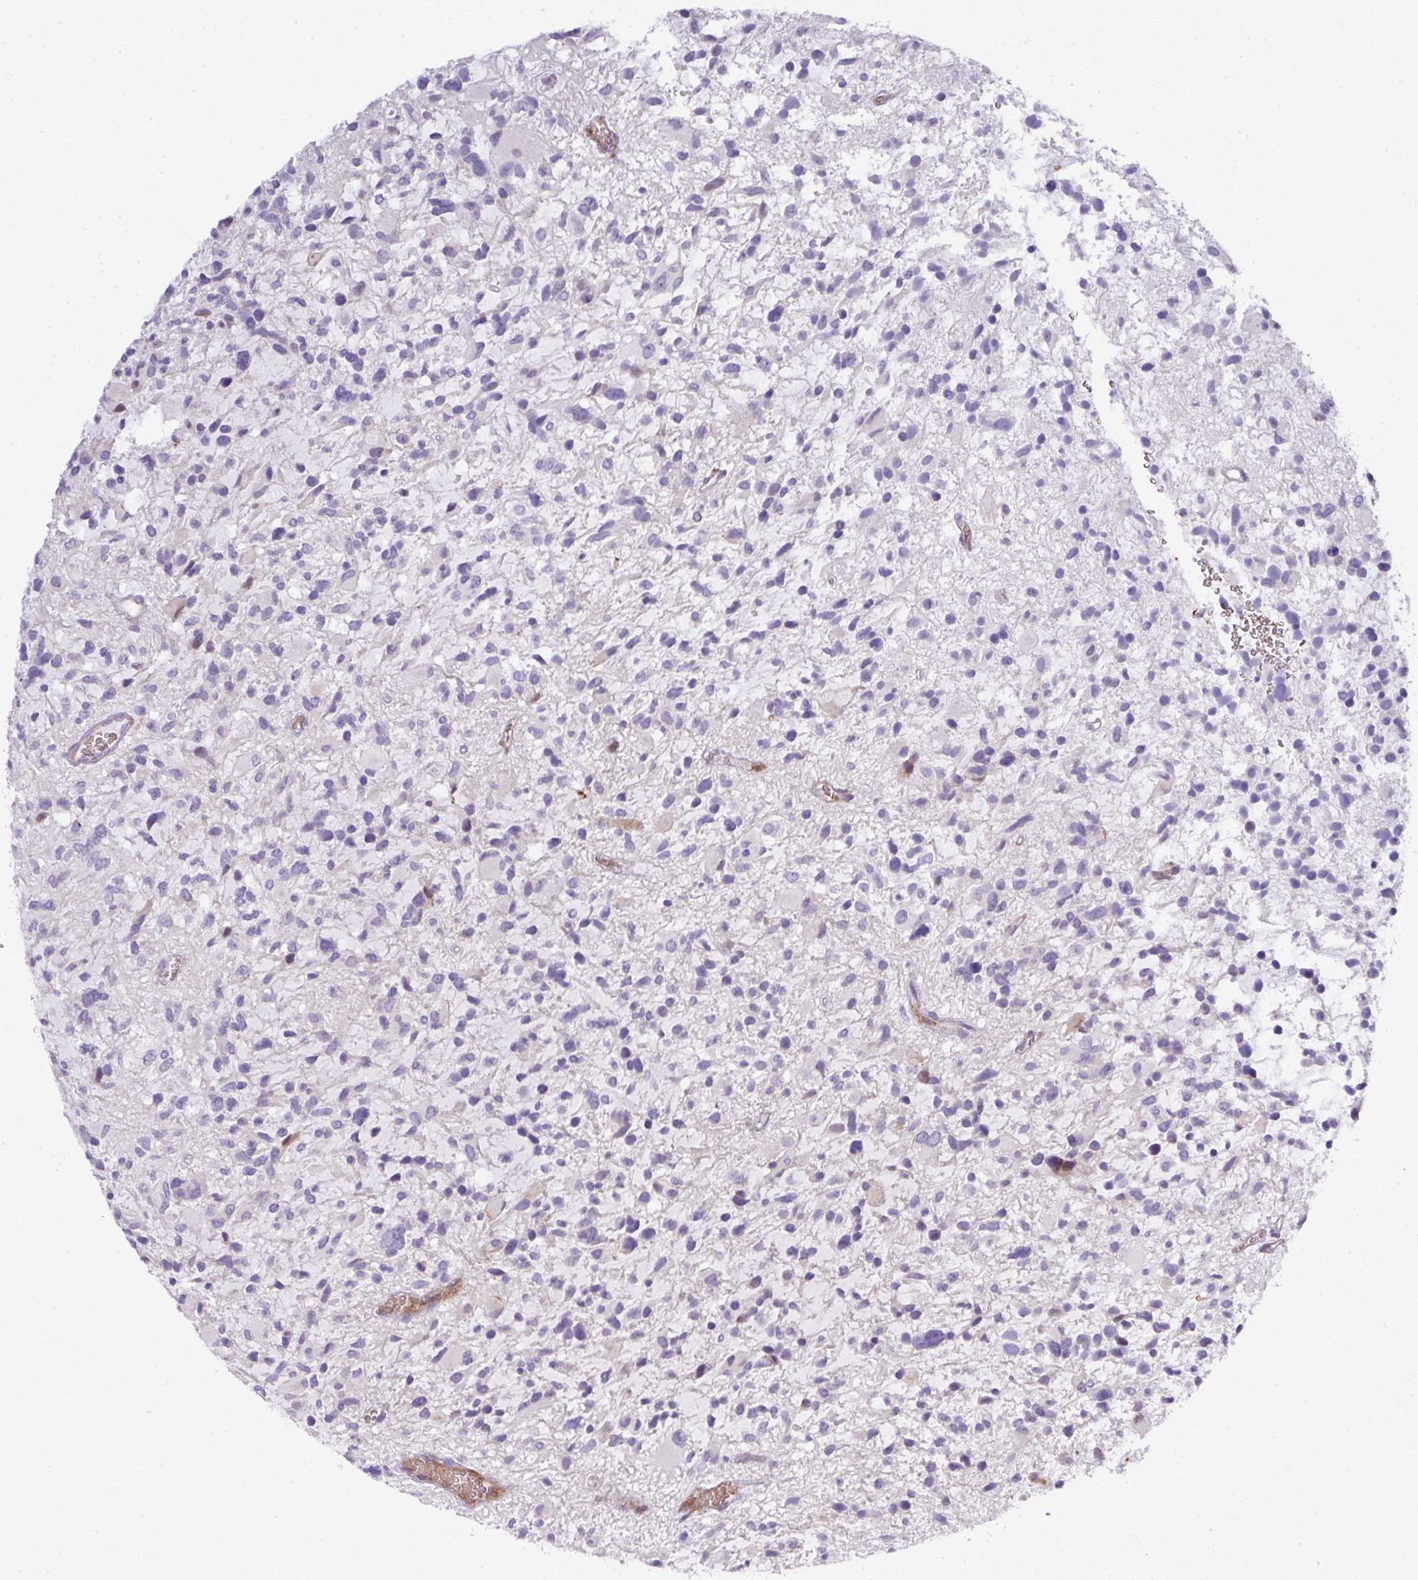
{"staining": {"intensity": "negative", "quantity": "none", "location": "none"}, "tissue": "glioma", "cell_type": "Tumor cells", "image_type": "cancer", "snomed": [{"axis": "morphology", "description": "Glioma, malignant, High grade"}, {"axis": "topography", "description": "Brain"}], "caption": "Tumor cells show no significant protein expression in high-grade glioma (malignant).", "gene": "ATP6V1F", "patient": {"sex": "female", "age": 11}}